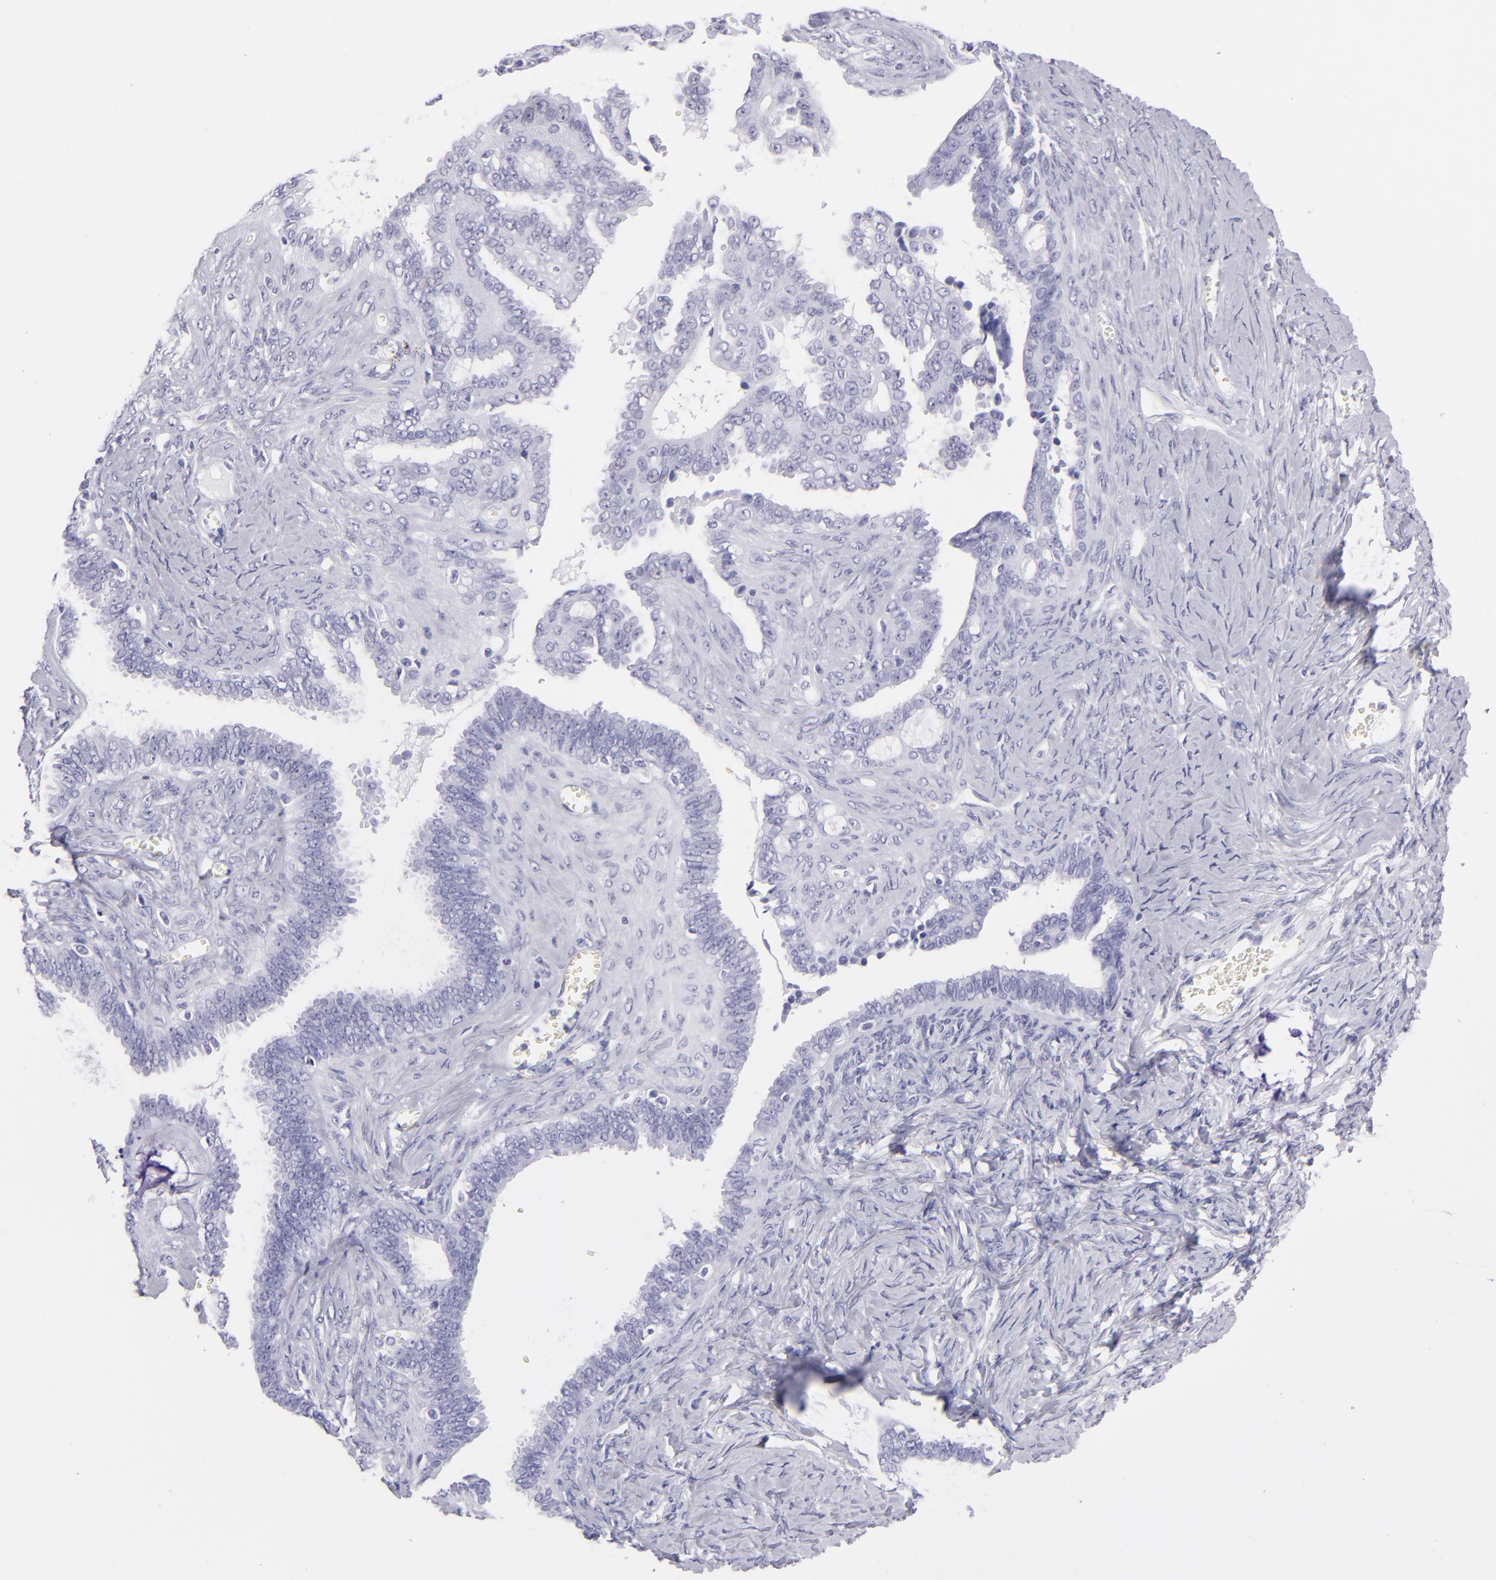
{"staining": {"intensity": "negative", "quantity": "none", "location": "none"}, "tissue": "ovarian cancer", "cell_type": "Tumor cells", "image_type": "cancer", "snomed": [{"axis": "morphology", "description": "Cystadenocarcinoma, serous, NOS"}, {"axis": "topography", "description": "Ovary"}], "caption": "This is an immunohistochemistry photomicrograph of human ovarian serous cystadenocarcinoma. There is no positivity in tumor cells.", "gene": "PVALB", "patient": {"sex": "female", "age": 71}}